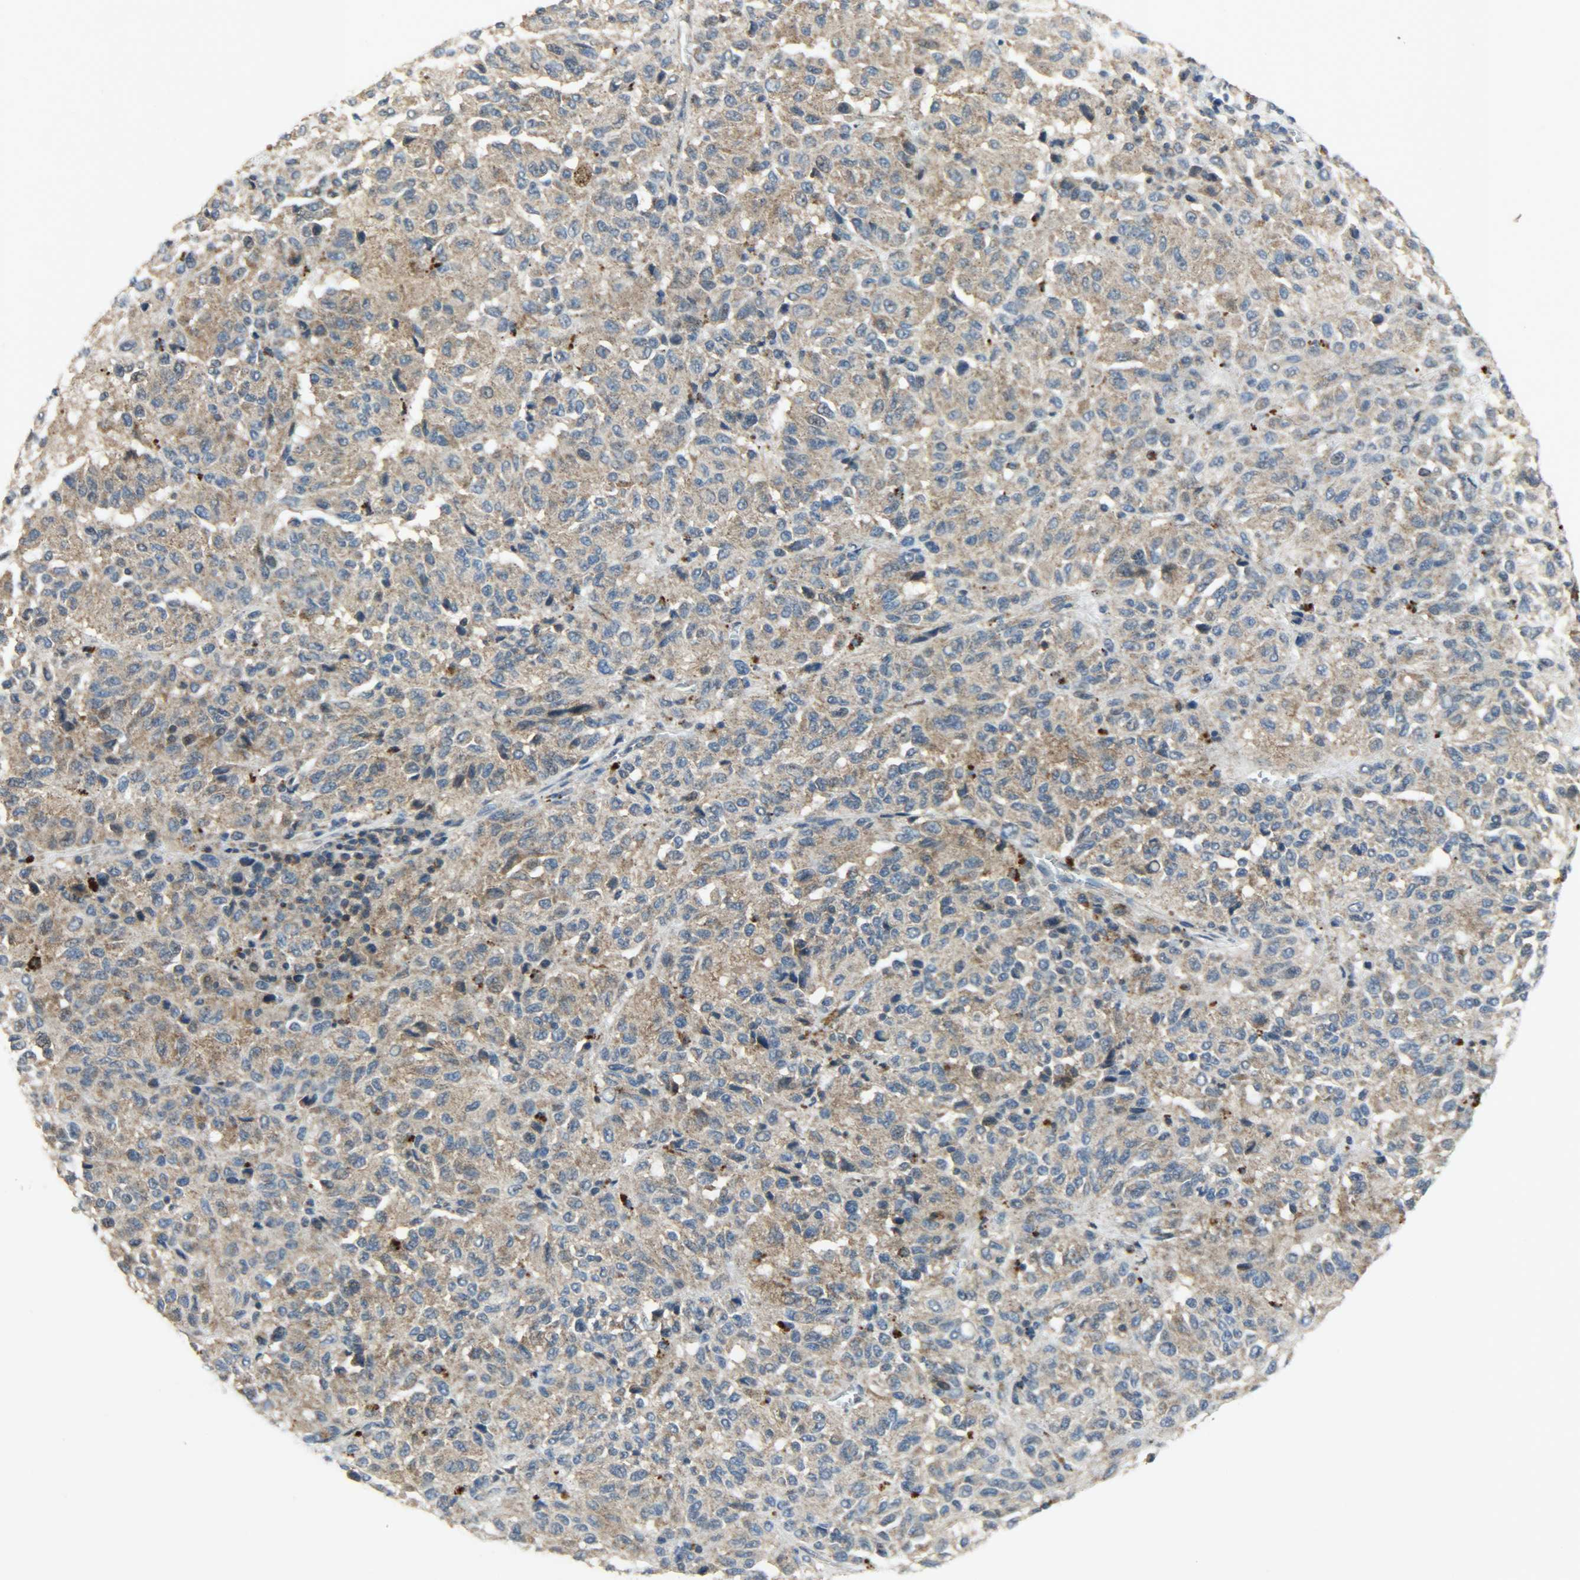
{"staining": {"intensity": "moderate", "quantity": ">75%", "location": "cytoplasmic/membranous"}, "tissue": "melanoma", "cell_type": "Tumor cells", "image_type": "cancer", "snomed": [{"axis": "morphology", "description": "Malignant melanoma, Metastatic site"}, {"axis": "topography", "description": "Lung"}], "caption": "An immunohistochemistry image of neoplastic tissue is shown. Protein staining in brown labels moderate cytoplasmic/membranous positivity in malignant melanoma (metastatic site) within tumor cells.", "gene": "GIT2", "patient": {"sex": "male", "age": 64}}